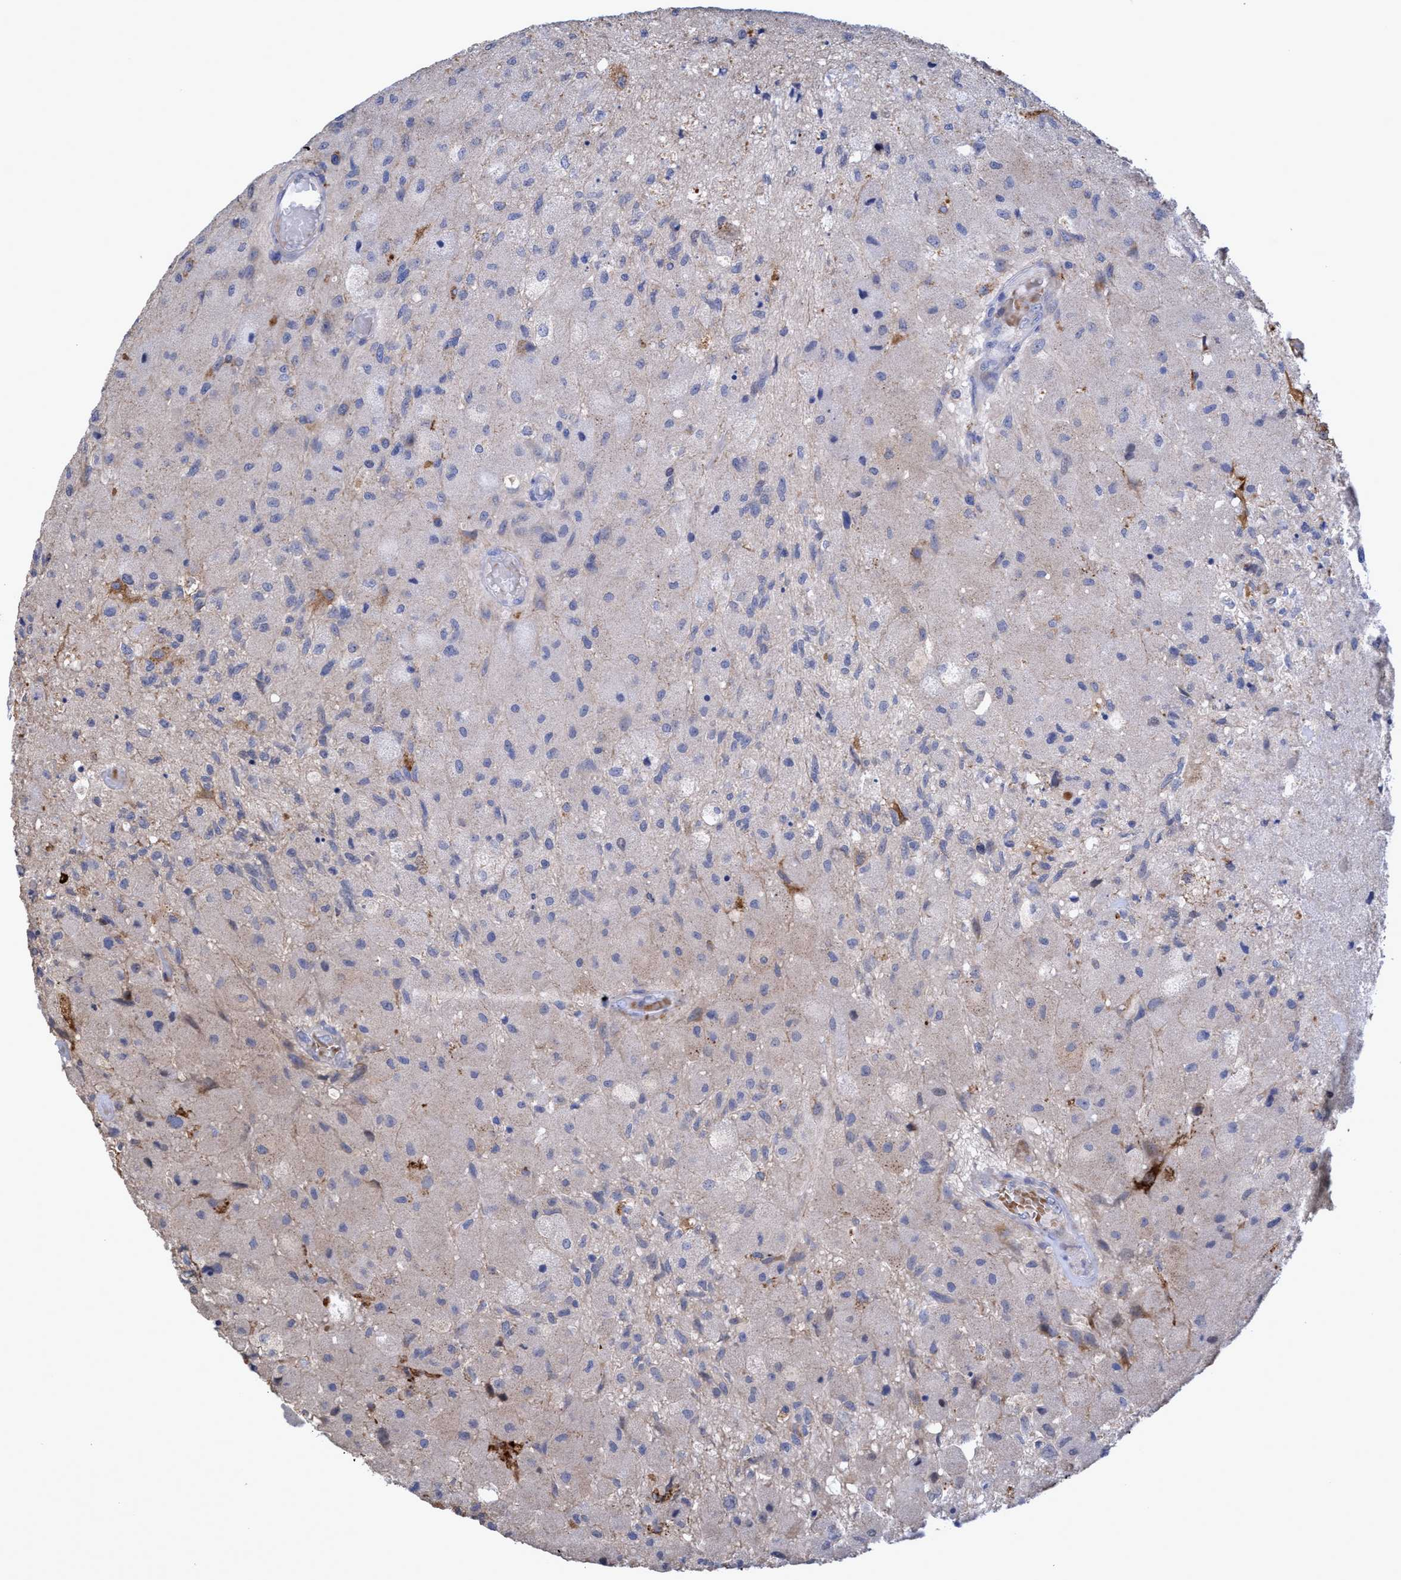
{"staining": {"intensity": "negative", "quantity": "none", "location": "none"}, "tissue": "glioma", "cell_type": "Tumor cells", "image_type": "cancer", "snomed": [{"axis": "morphology", "description": "Normal tissue, NOS"}, {"axis": "morphology", "description": "Glioma, malignant, High grade"}, {"axis": "topography", "description": "Cerebral cortex"}], "caption": "Image shows no significant protein positivity in tumor cells of malignant high-grade glioma. (DAB (3,3'-diaminobenzidine) IHC, high magnification).", "gene": "SEMA4D", "patient": {"sex": "male", "age": 77}}